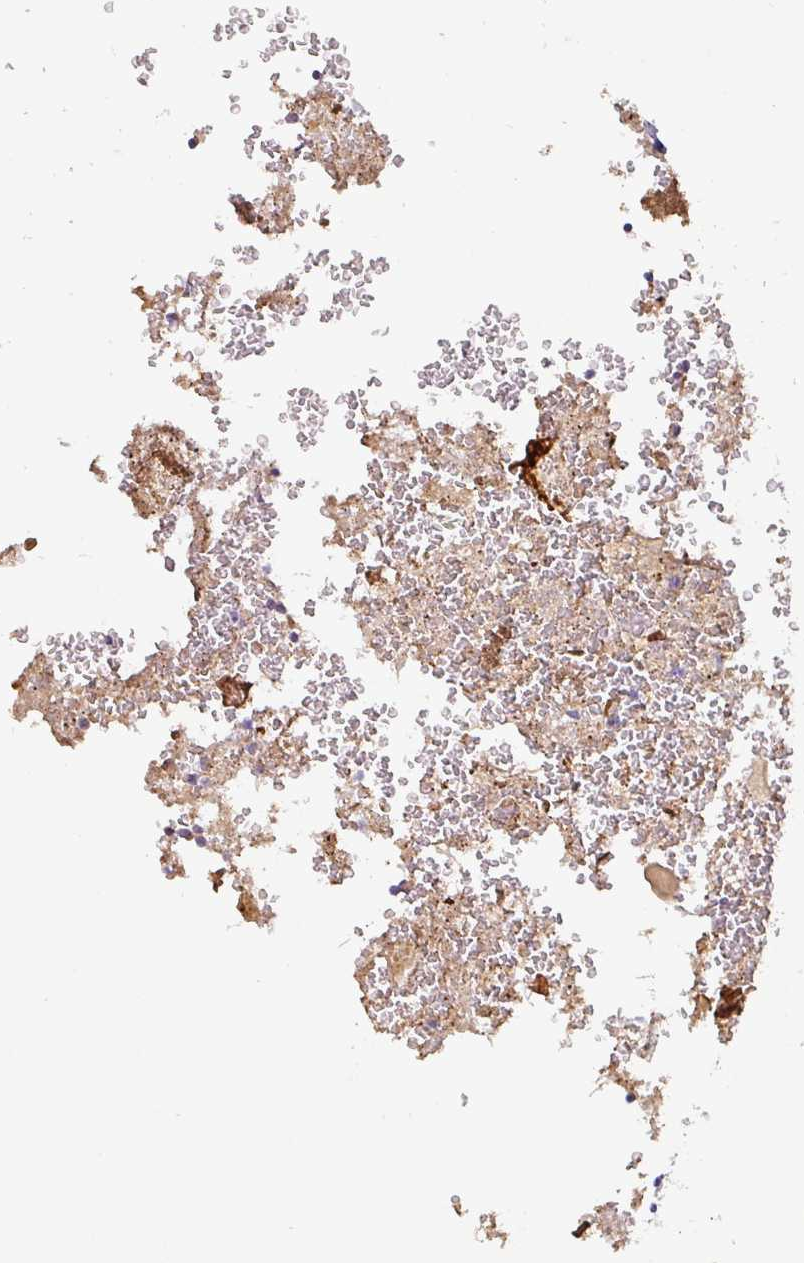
{"staining": {"intensity": "moderate", "quantity": "<25%", "location": "cytoplasmic/membranous"}, "tissue": "appendix", "cell_type": "Glandular cells", "image_type": "normal", "snomed": [{"axis": "morphology", "description": "Normal tissue, NOS"}, {"axis": "topography", "description": "Appendix"}], "caption": "High-power microscopy captured an IHC micrograph of normal appendix, revealing moderate cytoplasmic/membranous positivity in approximately <25% of glandular cells. (DAB (3,3'-diaminobenzidine) IHC with brightfield microscopy, high magnification).", "gene": "DRD5", "patient": {"sex": "male", "age": 8}}